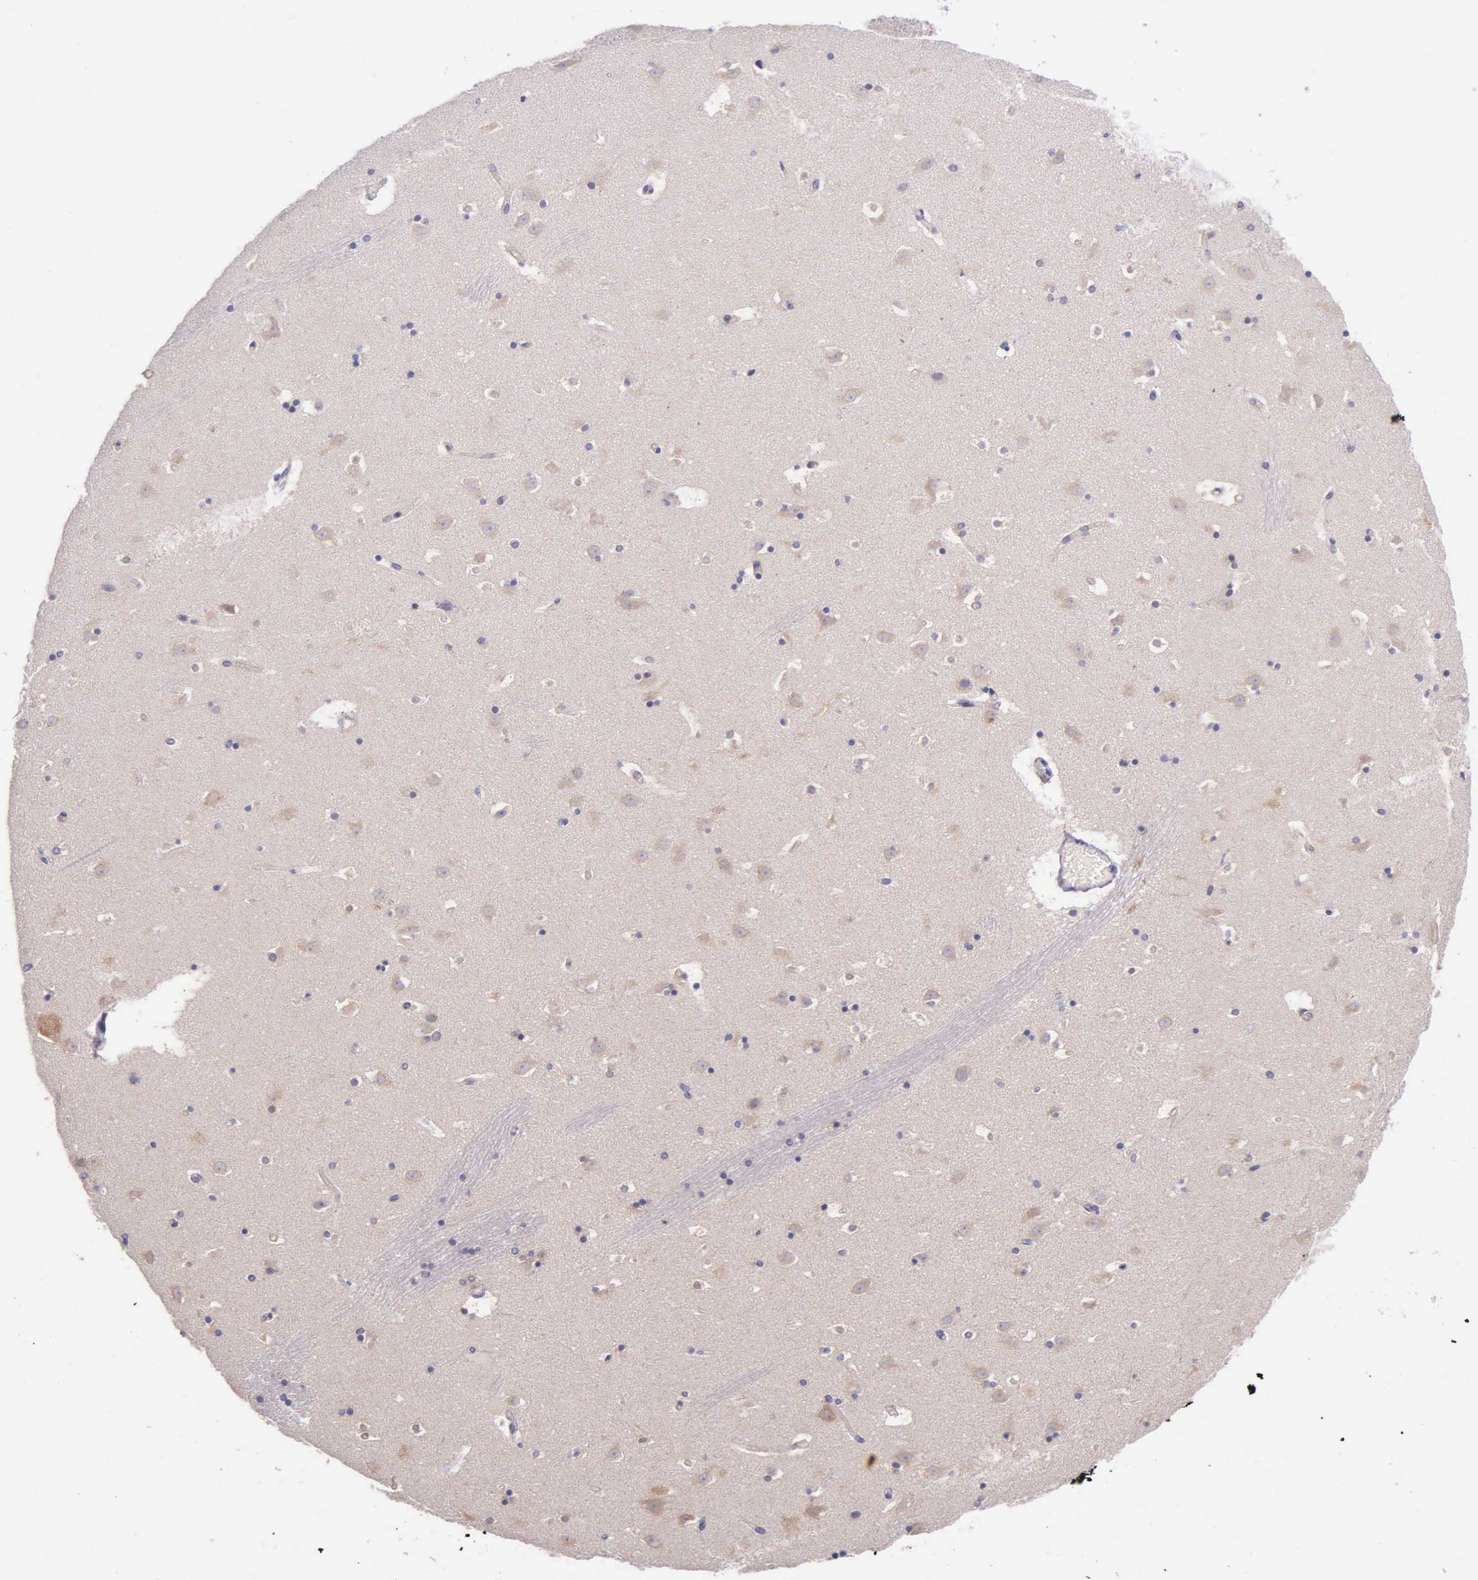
{"staining": {"intensity": "weak", "quantity": "25%-75%", "location": "cytoplasmic/membranous"}, "tissue": "caudate", "cell_type": "Glial cells", "image_type": "normal", "snomed": [{"axis": "morphology", "description": "Normal tissue, NOS"}, {"axis": "topography", "description": "Lateral ventricle wall"}], "caption": "Human caudate stained for a protein (brown) shows weak cytoplasmic/membranous positive staining in about 25%-75% of glial cells.", "gene": "NSDHL", "patient": {"sex": "male", "age": 45}}